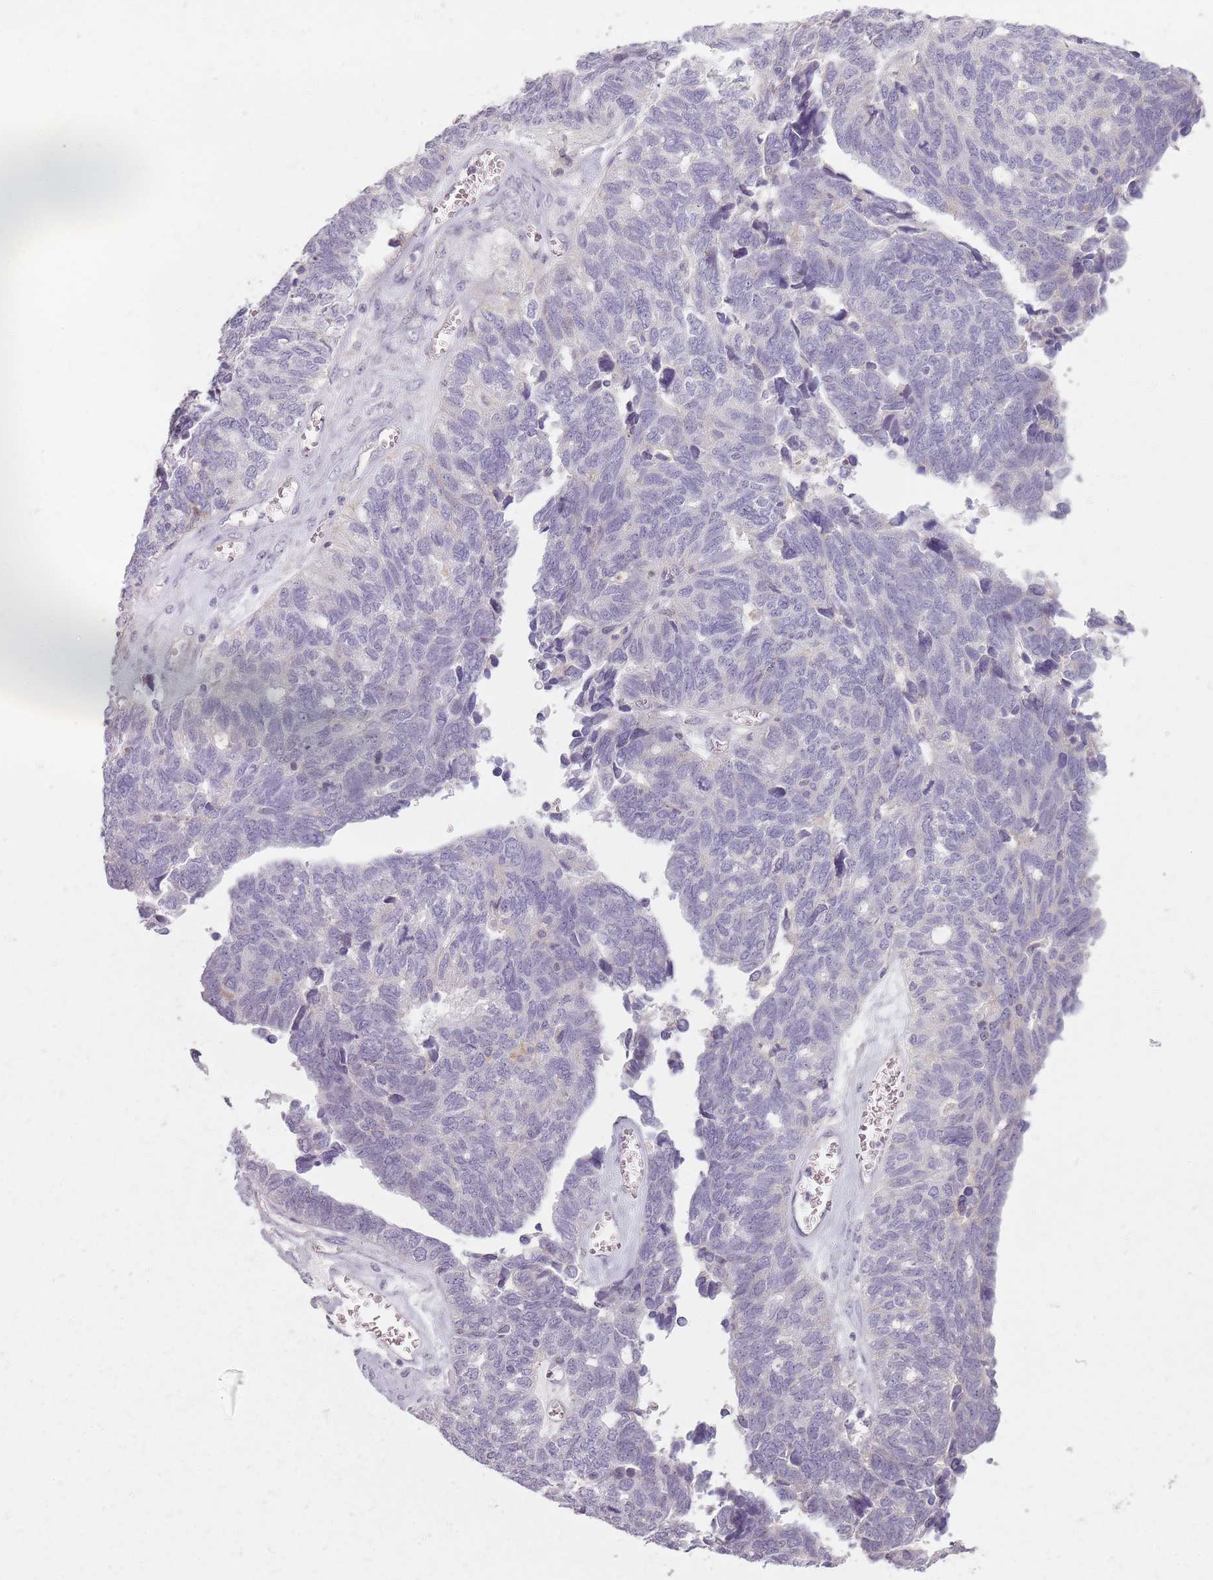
{"staining": {"intensity": "negative", "quantity": "none", "location": "none"}, "tissue": "ovarian cancer", "cell_type": "Tumor cells", "image_type": "cancer", "snomed": [{"axis": "morphology", "description": "Cystadenocarcinoma, serous, NOS"}, {"axis": "topography", "description": "Ovary"}], "caption": "Immunohistochemistry (IHC) histopathology image of neoplastic tissue: human ovarian cancer (serous cystadenocarcinoma) stained with DAB (3,3'-diaminobenzidine) shows no significant protein expression in tumor cells. (DAB (3,3'-diaminobenzidine) immunohistochemistry, high magnification).", "gene": "SYNGR3", "patient": {"sex": "female", "age": 79}}